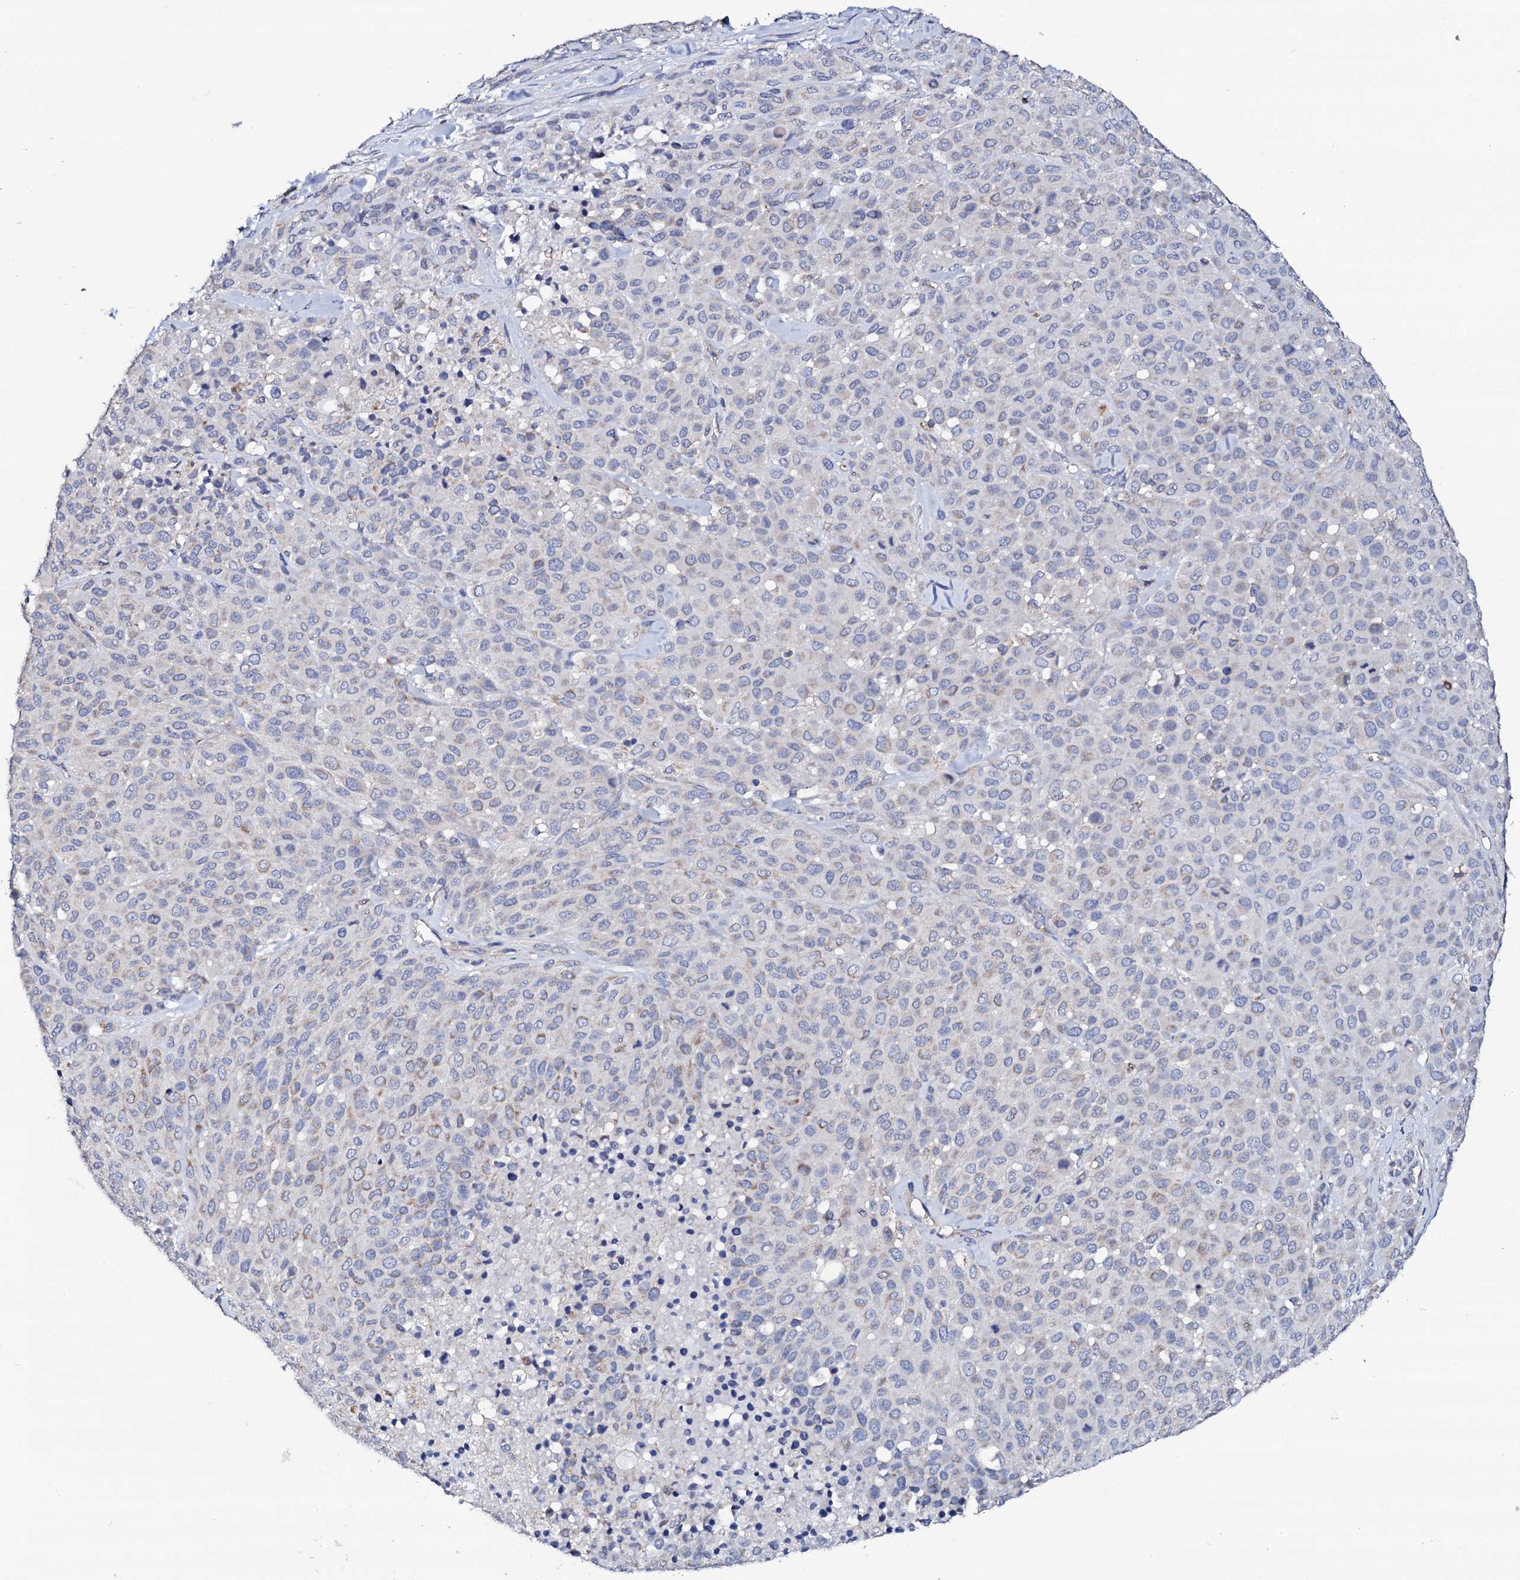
{"staining": {"intensity": "weak", "quantity": "<25%", "location": "cytoplasmic/membranous"}, "tissue": "melanoma", "cell_type": "Tumor cells", "image_type": "cancer", "snomed": [{"axis": "morphology", "description": "Malignant melanoma, Metastatic site"}, {"axis": "topography", "description": "Skin"}], "caption": "IHC image of human melanoma stained for a protein (brown), which exhibits no expression in tumor cells.", "gene": "TCAF2", "patient": {"sex": "female", "age": 81}}